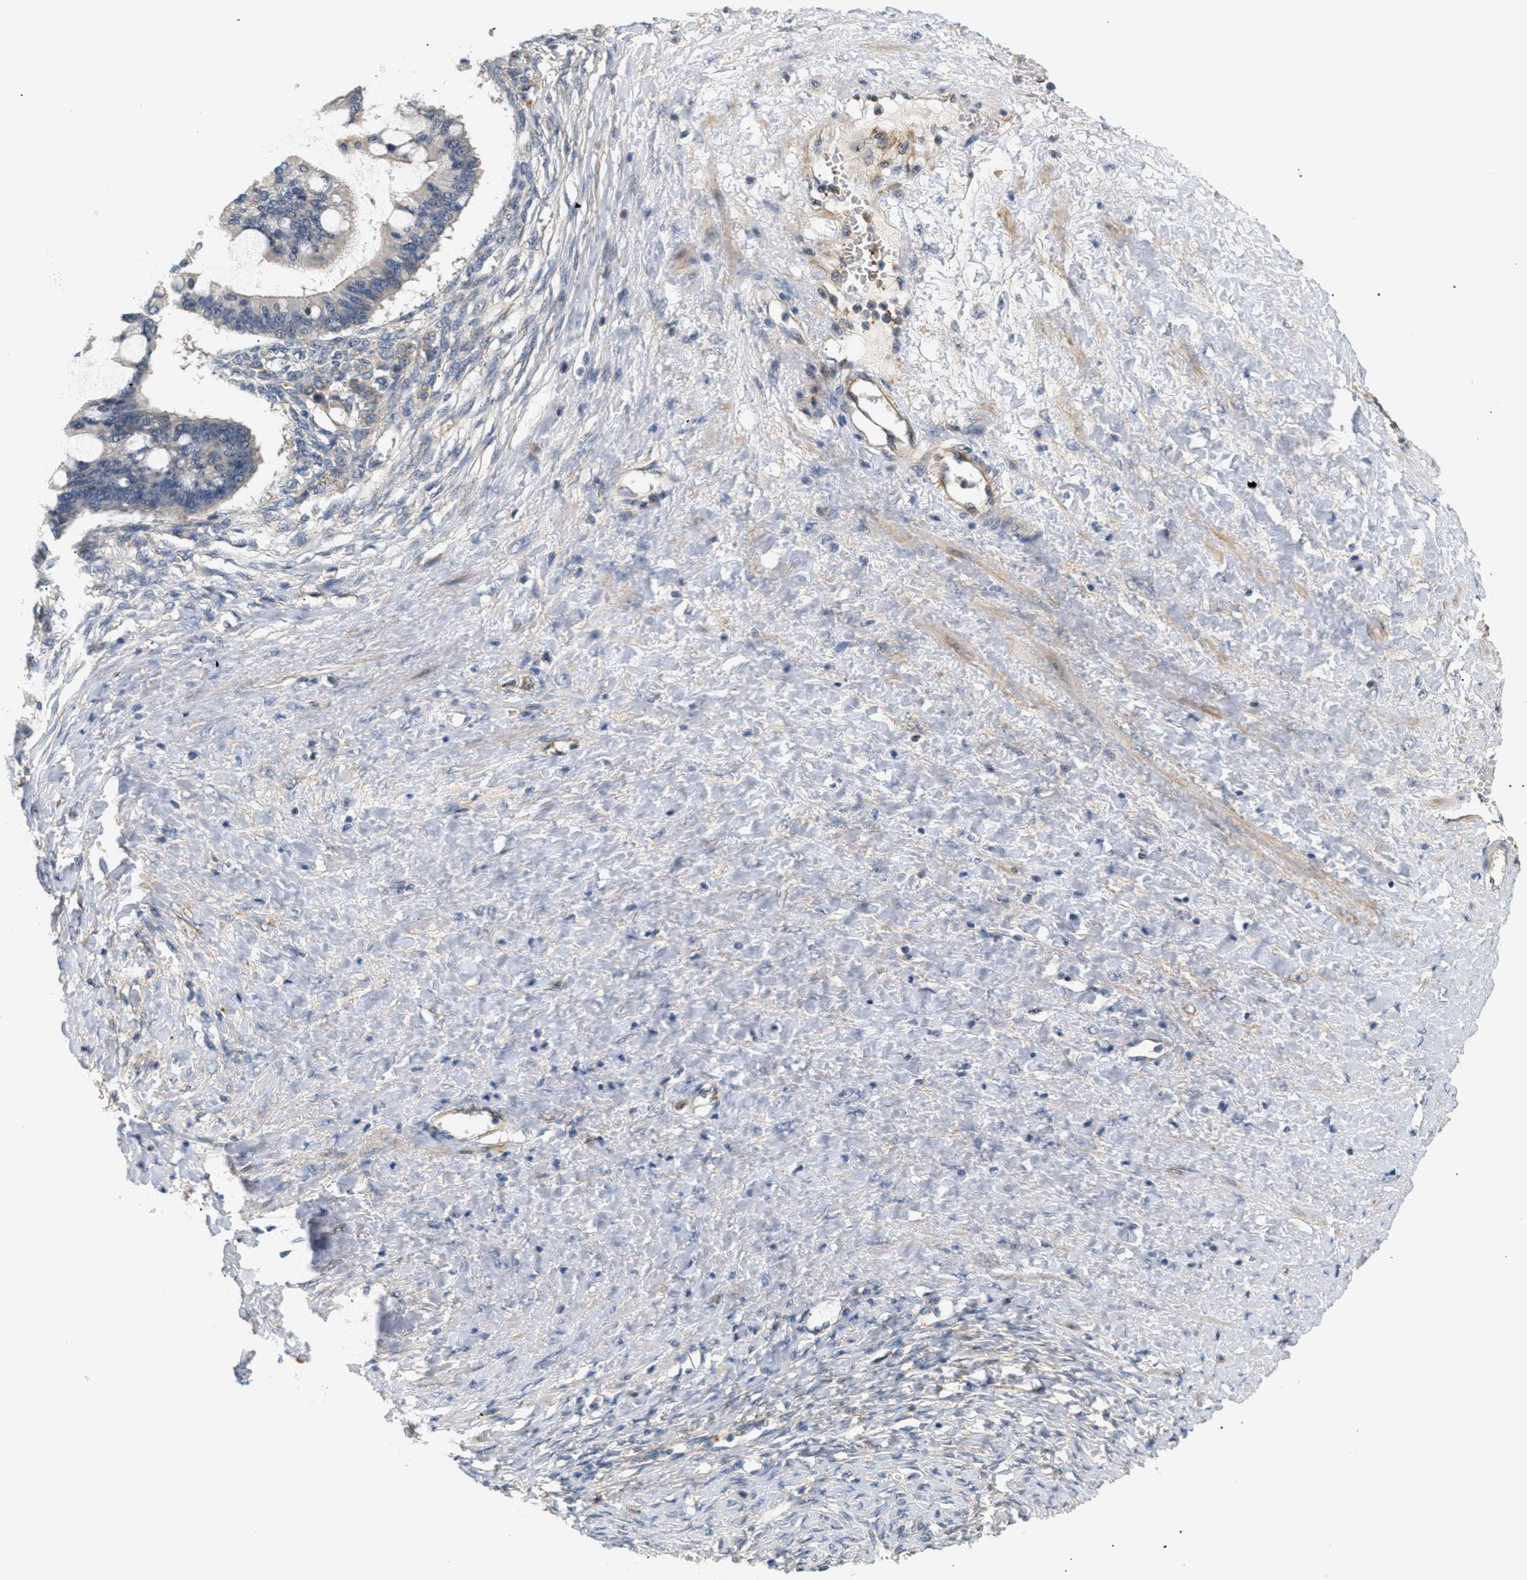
{"staining": {"intensity": "negative", "quantity": "none", "location": "none"}, "tissue": "ovarian cancer", "cell_type": "Tumor cells", "image_type": "cancer", "snomed": [{"axis": "morphology", "description": "Cystadenocarcinoma, mucinous, NOS"}, {"axis": "topography", "description": "Ovary"}], "caption": "A micrograph of ovarian cancer (mucinous cystadenocarcinoma) stained for a protein displays no brown staining in tumor cells.", "gene": "CORO2B", "patient": {"sex": "female", "age": 73}}